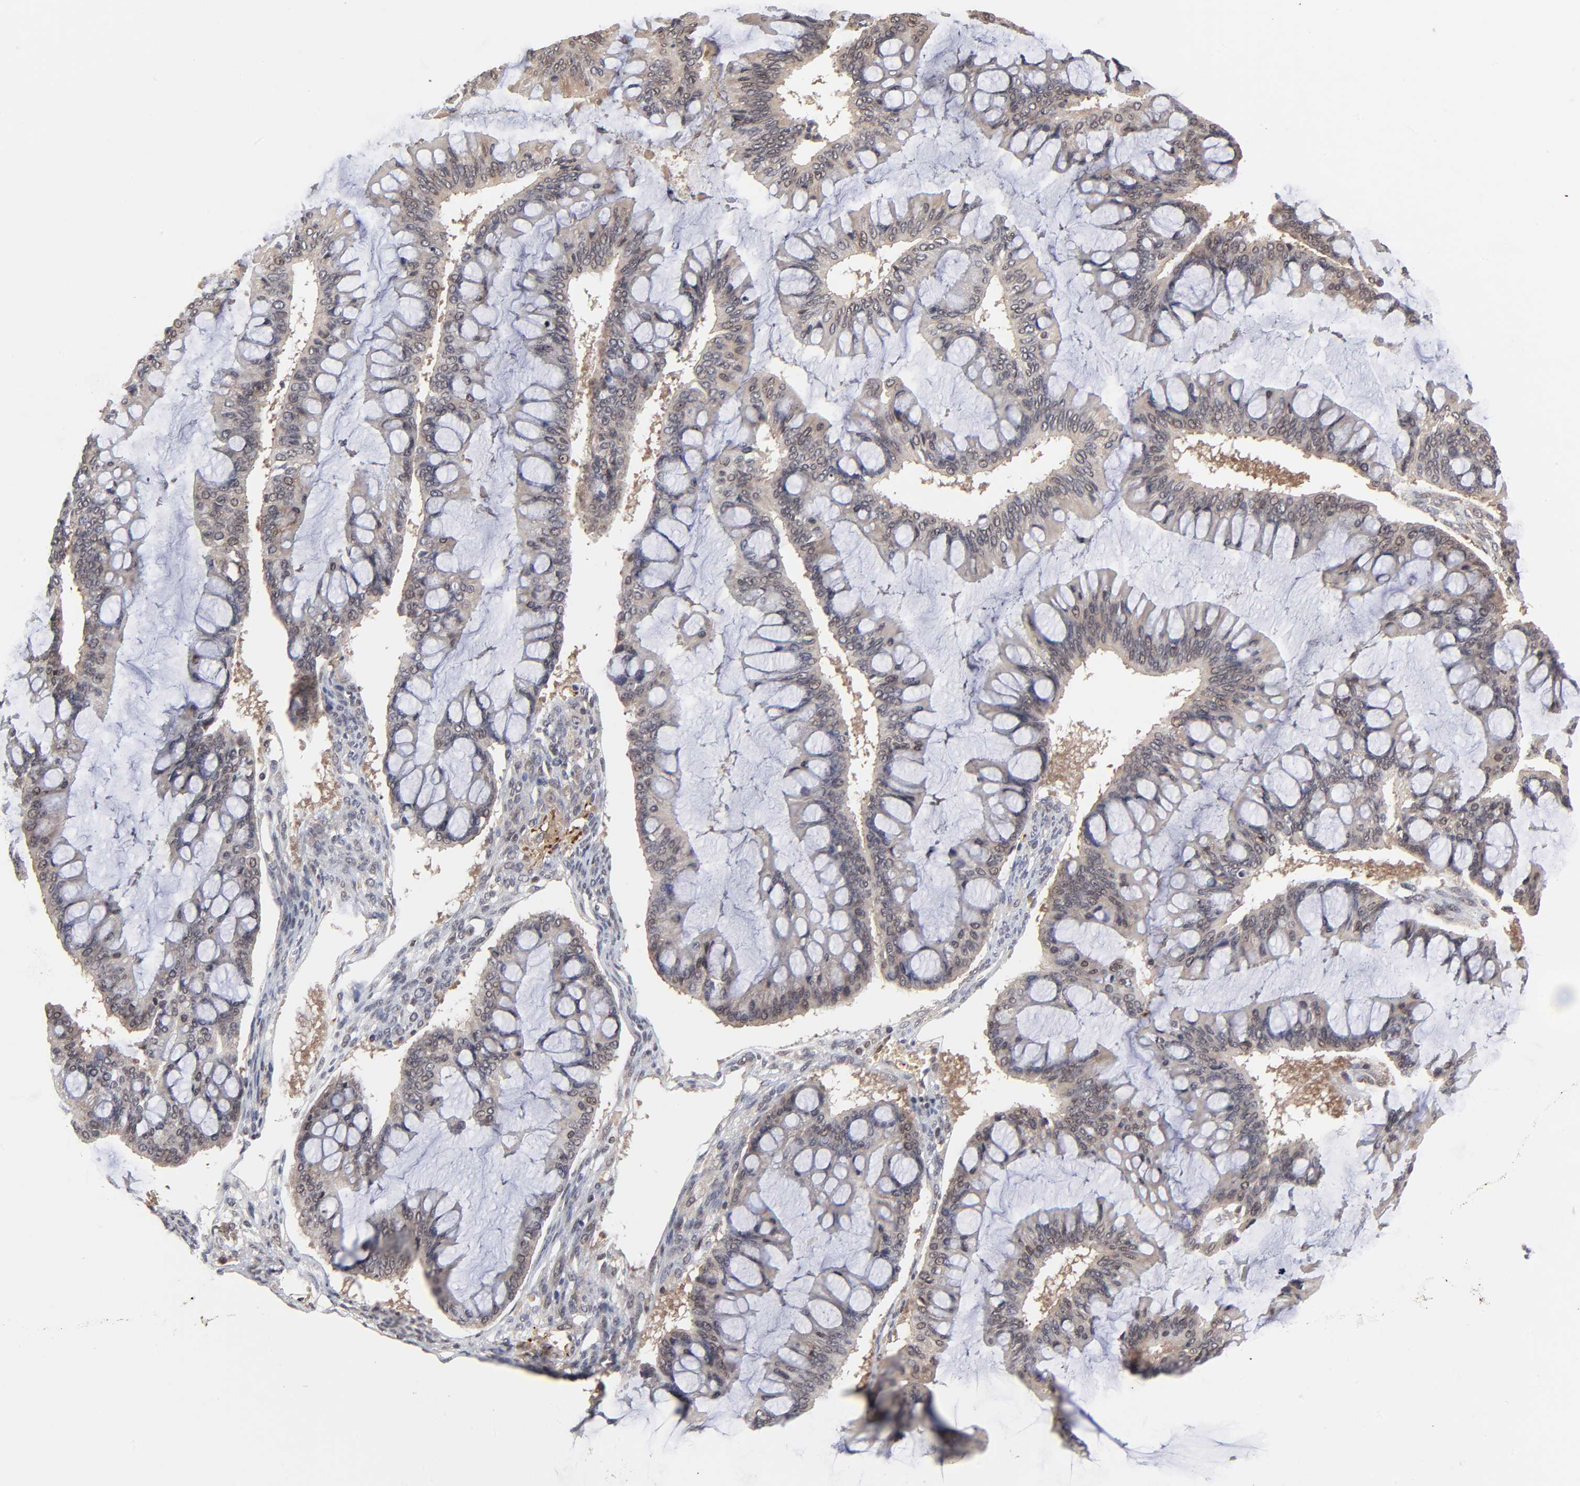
{"staining": {"intensity": "weak", "quantity": "25%-75%", "location": "cytoplasmic/membranous"}, "tissue": "ovarian cancer", "cell_type": "Tumor cells", "image_type": "cancer", "snomed": [{"axis": "morphology", "description": "Cystadenocarcinoma, mucinous, NOS"}, {"axis": "topography", "description": "Ovary"}], "caption": "This photomicrograph shows IHC staining of human ovarian mucinous cystadenocarcinoma, with low weak cytoplasmic/membranous expression in about 25%-75% of tumor cells.", "gene": "CASP10", "patient": {"sex": "female", "age": 73}}